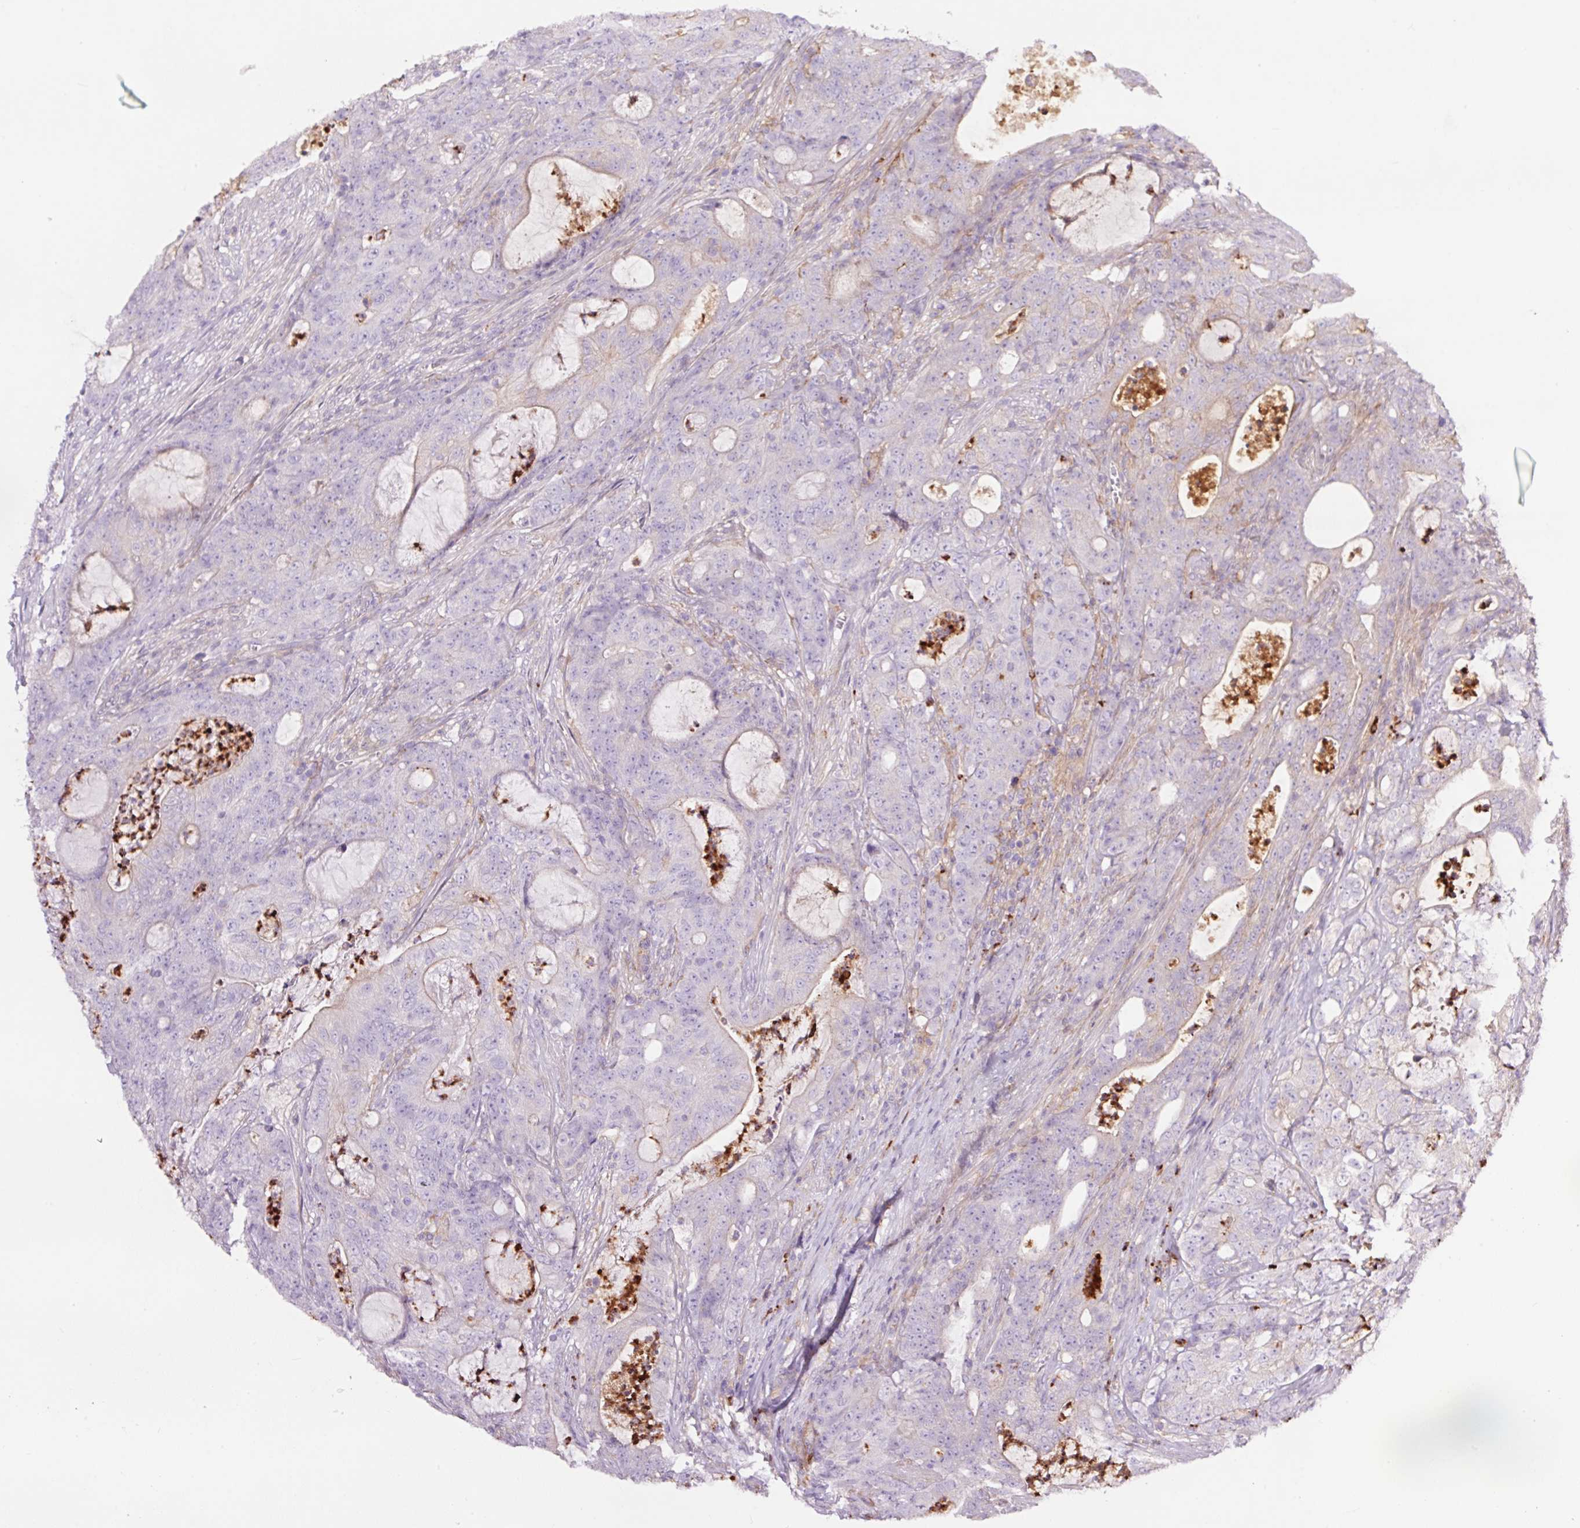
{"staining": {"intensity": "negative", "quantity": "none", "location": "none"}, "tissue": "colorectal cancer", "cell_type": "Tumor cells", "image_type": "cancer", "snomed": [{"axis": "morphology", "description": "Adenocarcinoma, NOS"}, {"axis": "topography", "description": "Colon"}], "caption": "An immunohistochemistry micrograph of adenocarcinoma (colorectal) is shown. There is no staining in tumor cells of adenocarcinoma (colorectal).", "gene": "SH2D6", "patient": {"sex": "male", "age": 83}}